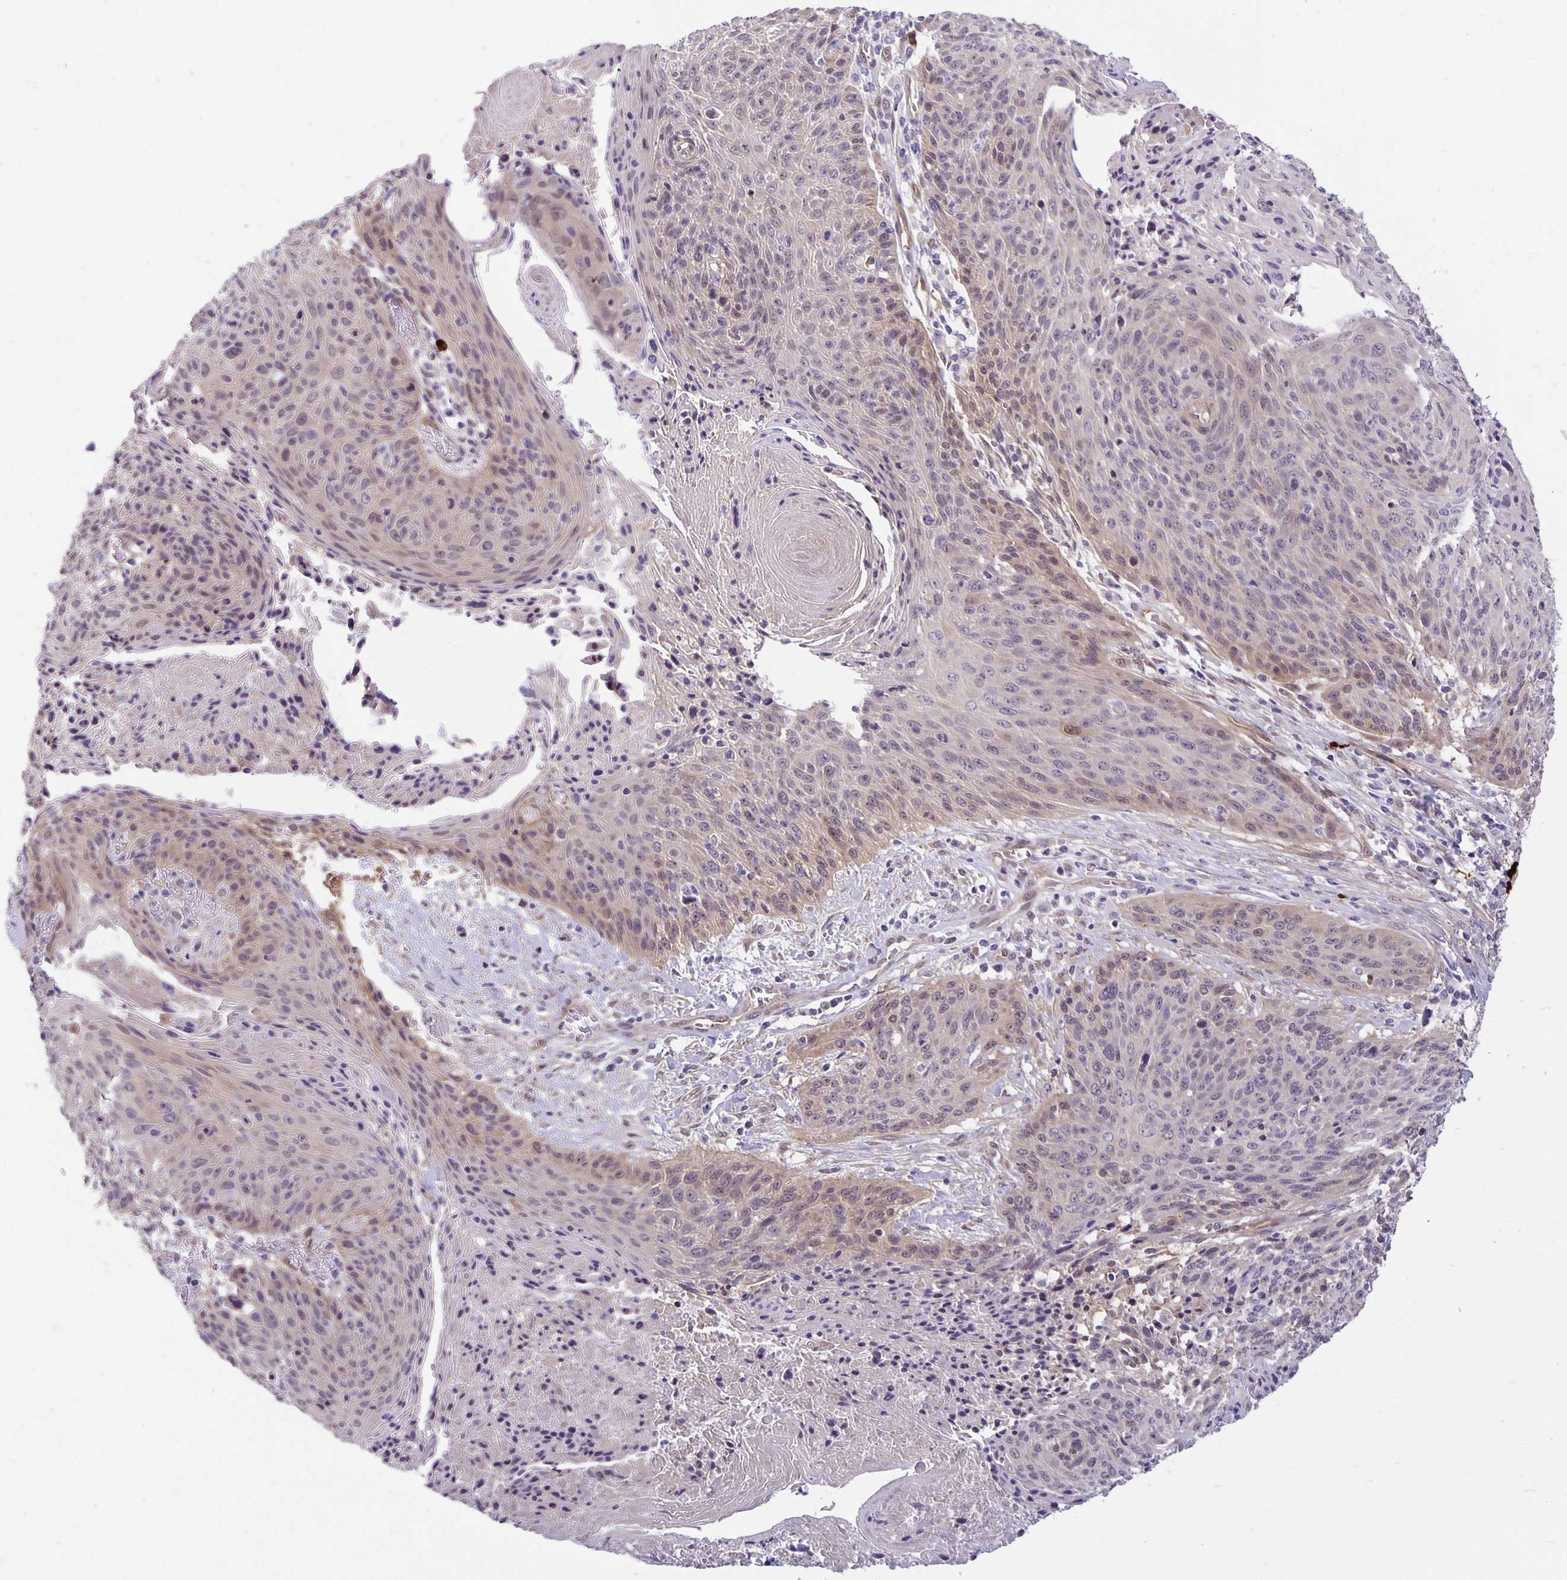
{"staining": {"intensity": "weak", "quantity": "<25%", "location": "cytoplasmic/membranous"}, "tissue": "cervical cancer", "cell_type": "Tumor cells", "image_type": "cancer", "snomed": [{"axis": "morphology", "description": "Squamous cell carcinoma, NOS"}, {"axis": "topography", "description": "Cervix"}], "caption": "Squamous cell carcinoma (cervical) was stained to show a protein in brown. There is no significant expression in tumor cells.", "gene": "TAX1BP3", "patient": {"sex": "female", "age": 45}}